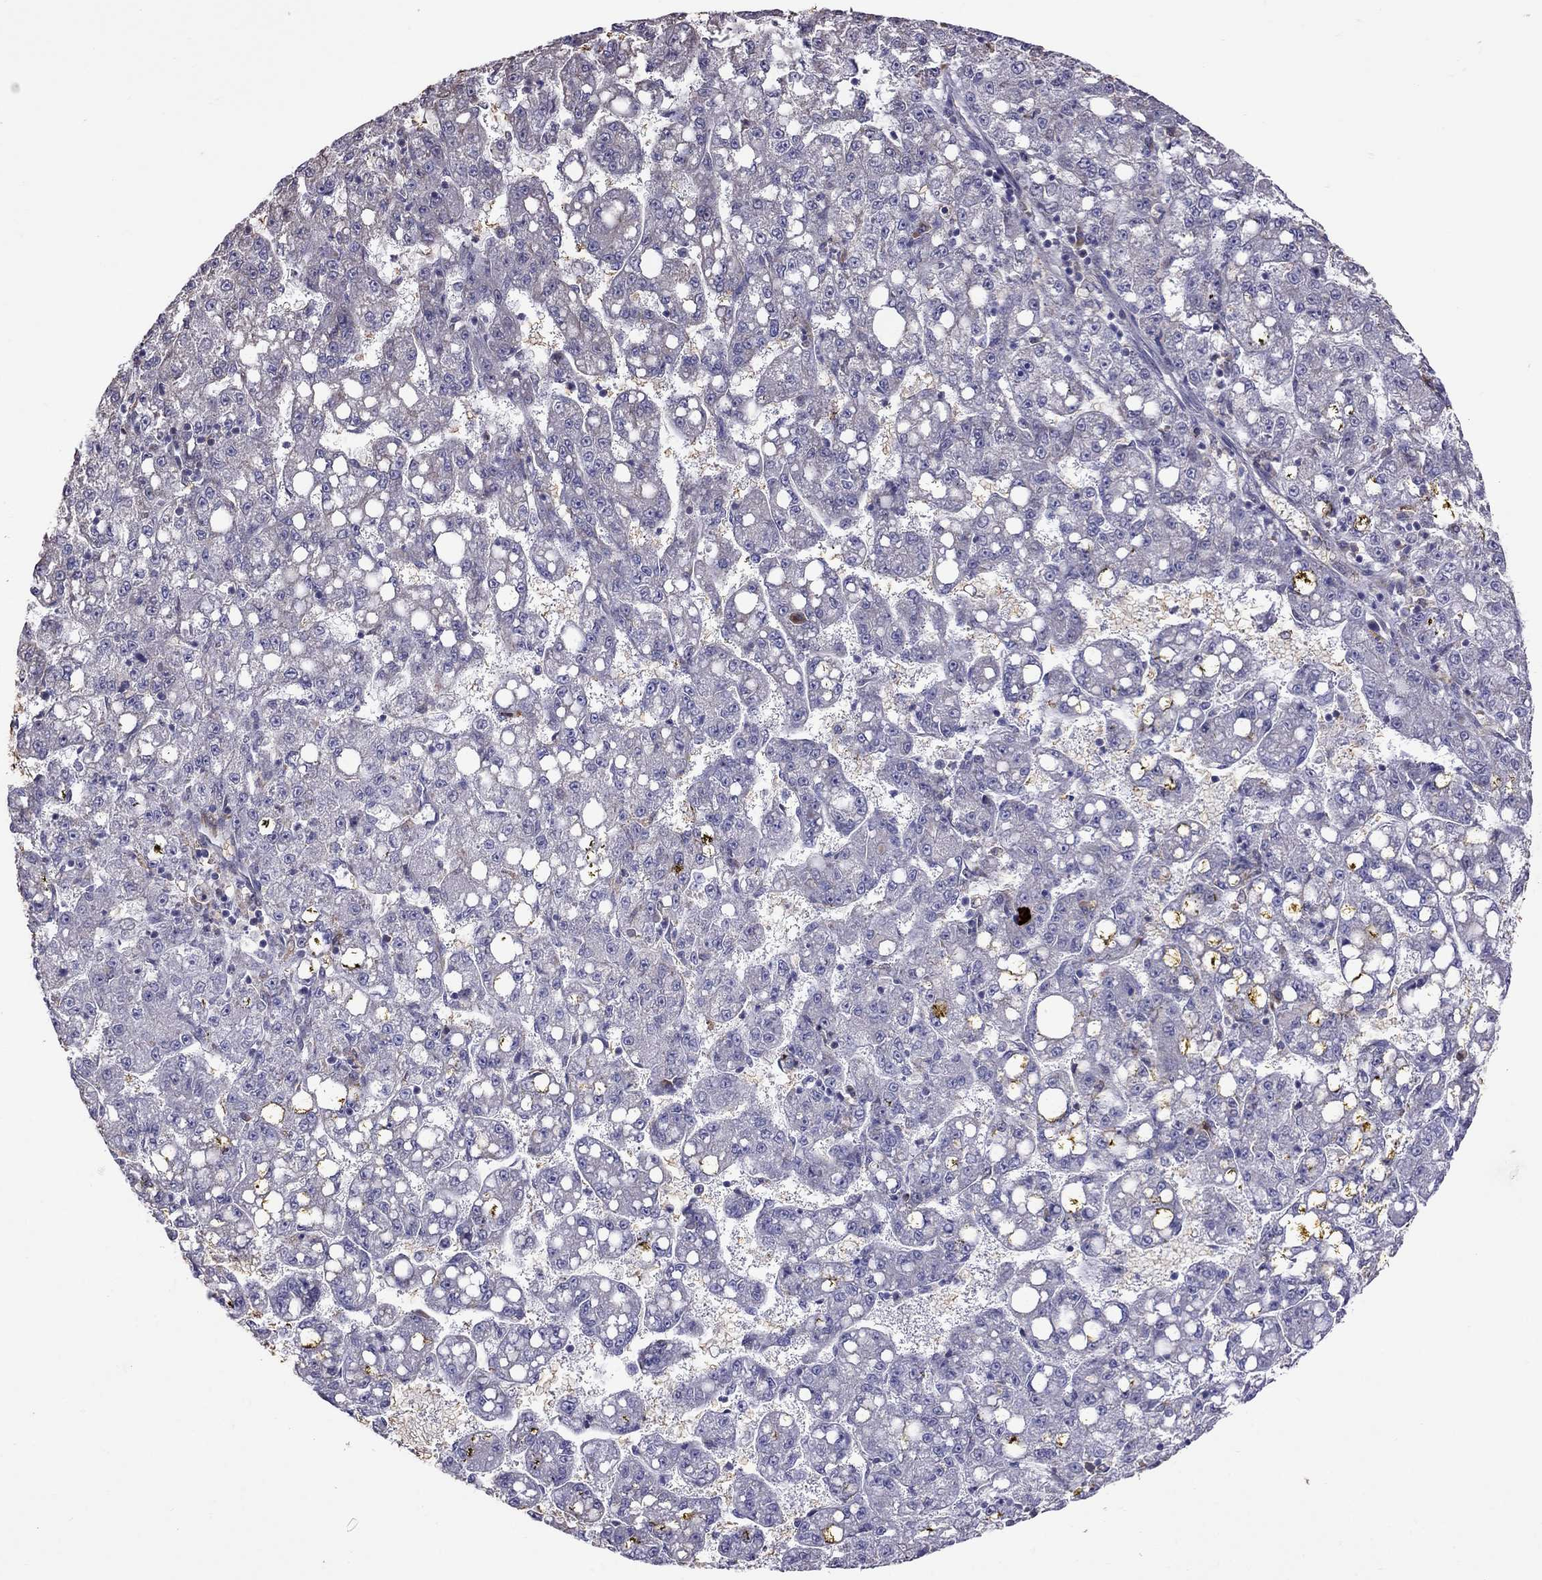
{"staining": {"intensity": "negative", "quantity": "none", "location": "none"}, "tissue": "liver cancer", "cell_type": "Tumor cells", "image_type": "cancer", "snomed": [{"axis": "morphology", "description": "Carcinoma, Hepatocellular, NOS"}, {"axis": "topography", "description": "Liver"}], "caption": "High power microscopy image of an IHC micrograph of liver hepatocellular carcinoma, revealing no significant positivity in tumor cells.", "gene": "ADAM28", "patient": {"sex": "female", "age": 65}}